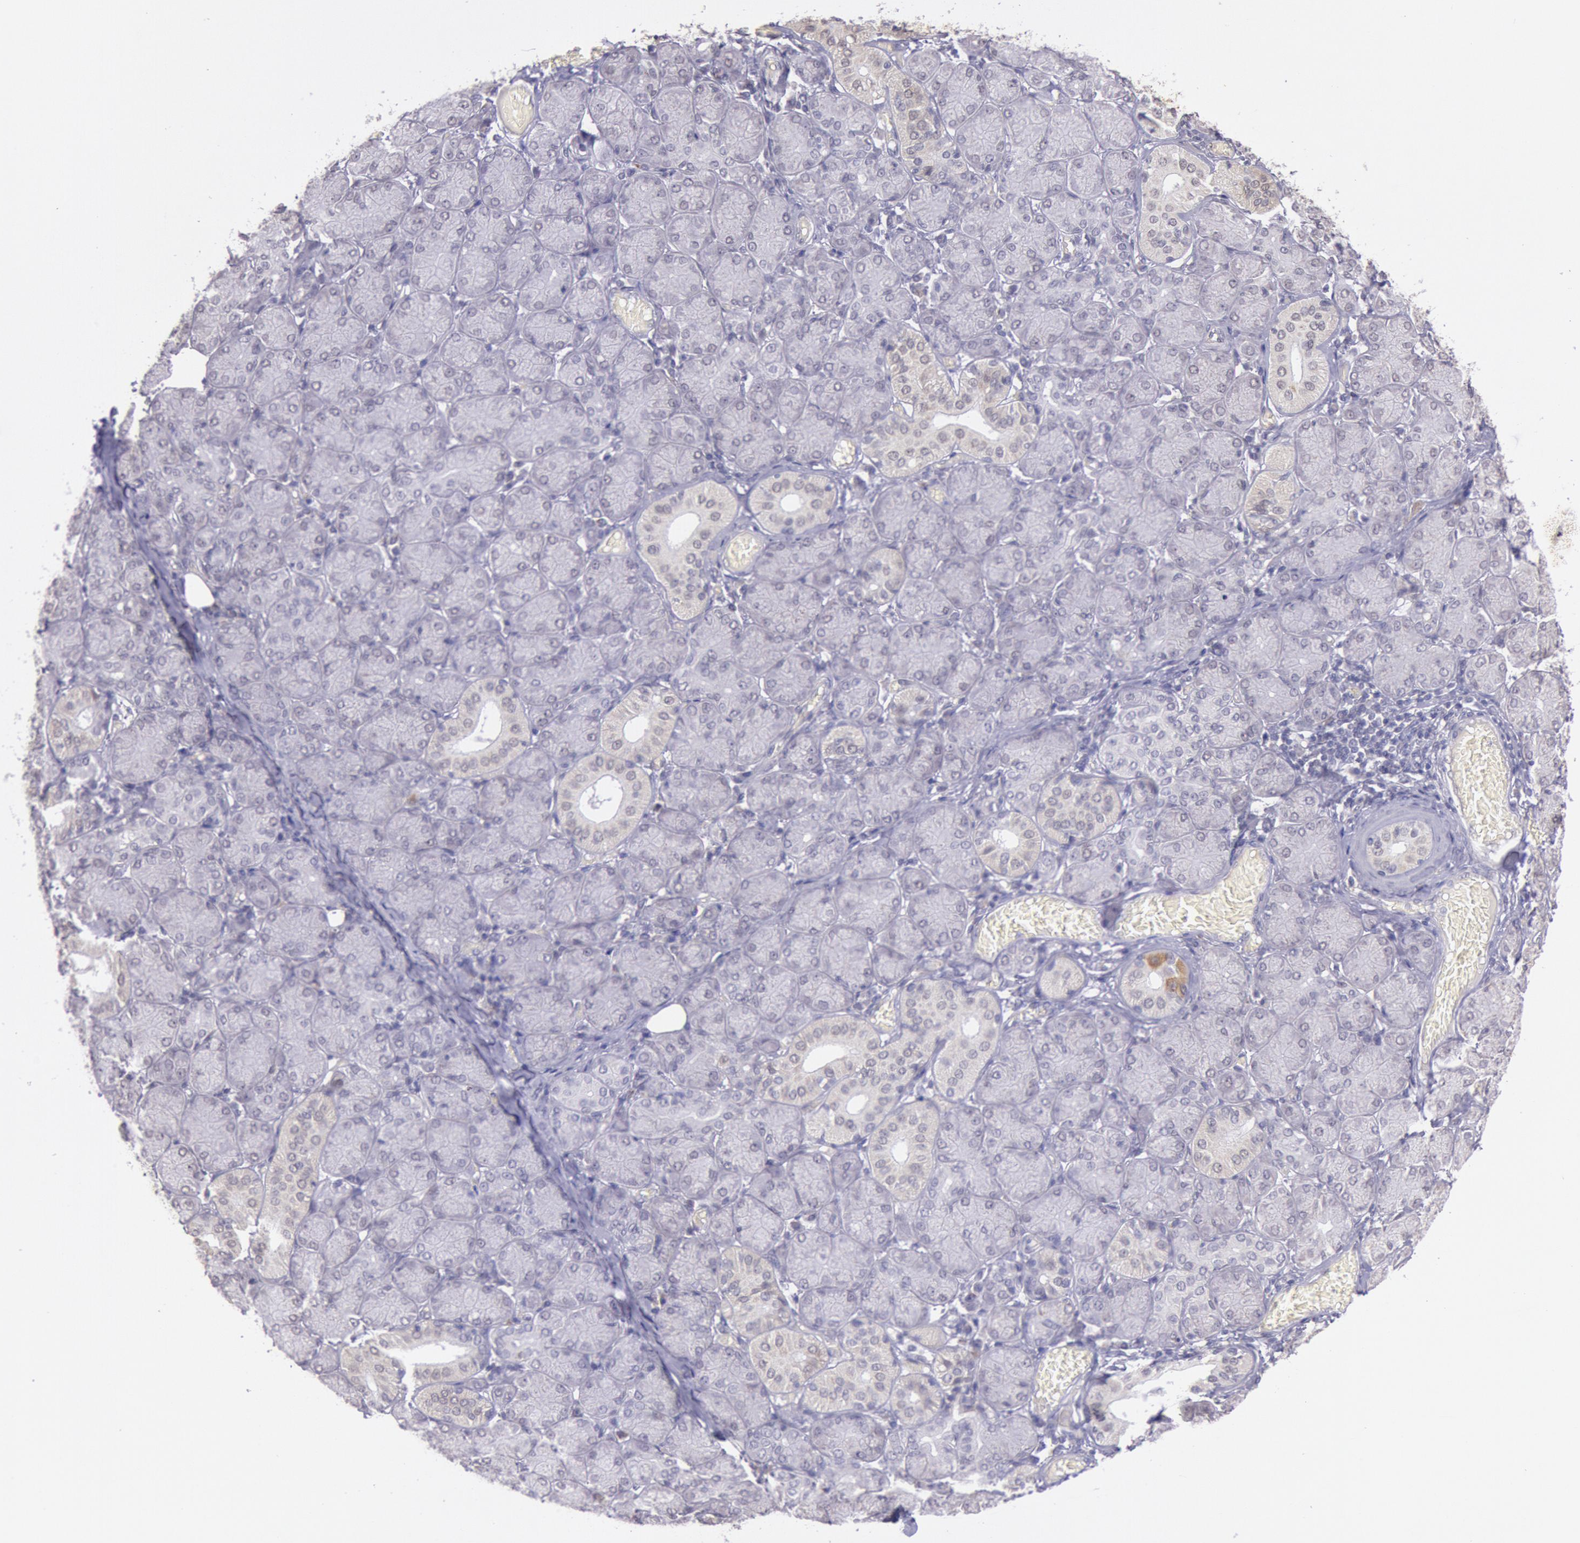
{"staining": {"intensity": "weak", "quantity": "<25%", "location": "cytoplasmic/membranous"}, "tissue": "salivary gland", "cell_type": "Glandular cells", "image_type": "normal", "snomed": [{"axis": "morphology", "description": "Normal tissue, NOS"}, {"axis": "topography", "description": "Salivary gland"}], "caption": "This is an IHC image of benign human salivary gland. There is no expression in glandular cells.", "gene": "FRMD6", "patient": {"sex": "female", "age": 24}}